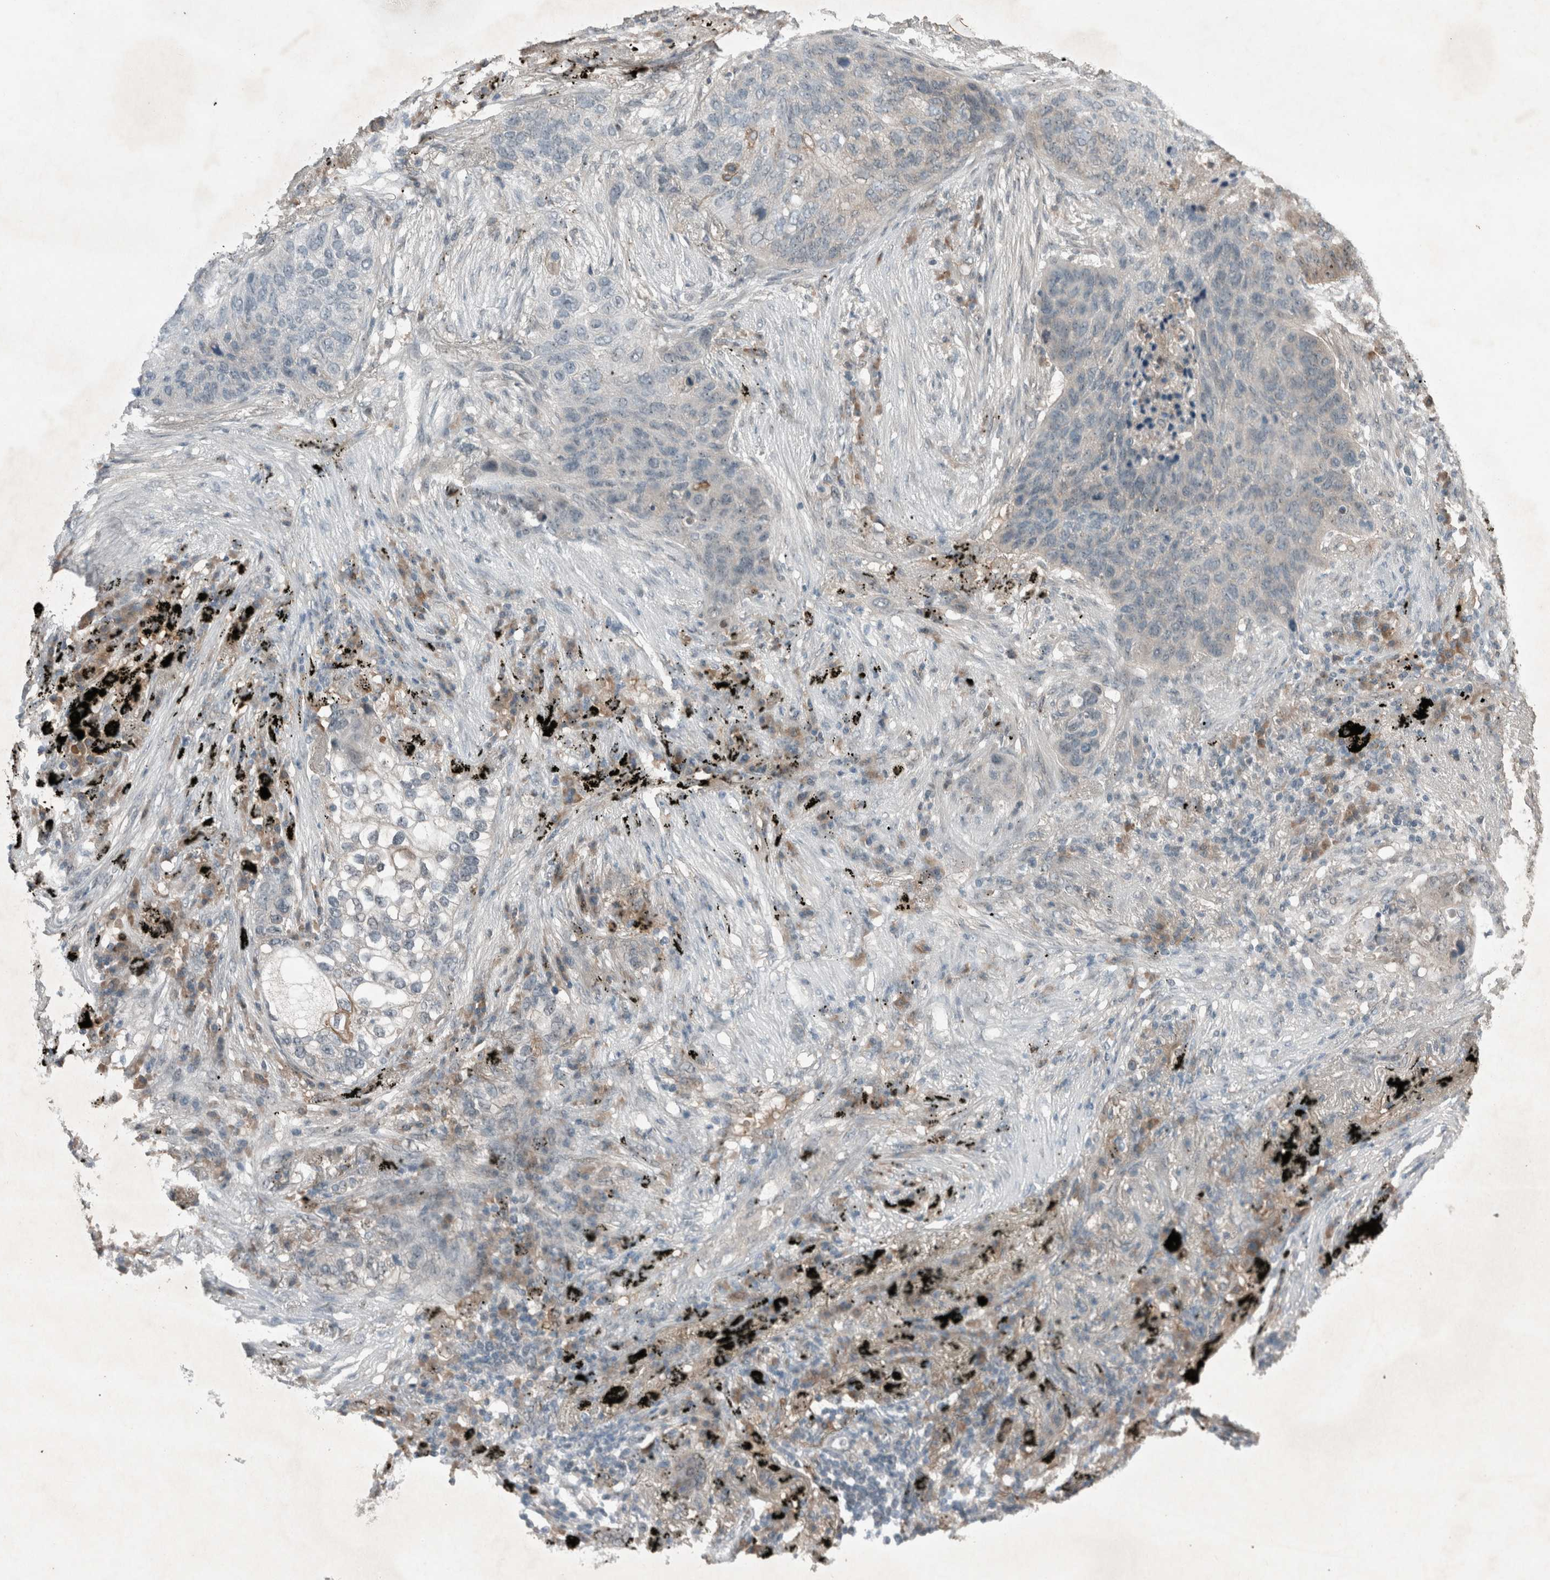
{"staining": {"intensity": "negative", "quantity": "none", "location": "none"}, "tissue": "lung cancer", "cell_type": "Tumor cells", "image_type": "cancer", "snomed": [{"axis": "morphology", "description": "Squamous cell carcinoma, NOS"}, {"axis": "topography", "description": "Lung"}], "caption": "This is a image of IHC staining of squamous cell carcinoma (lung), which shows no positivity in tumor cells.", "gene": "RALGDS", "patient": {"sex": "female", "age": 63}}